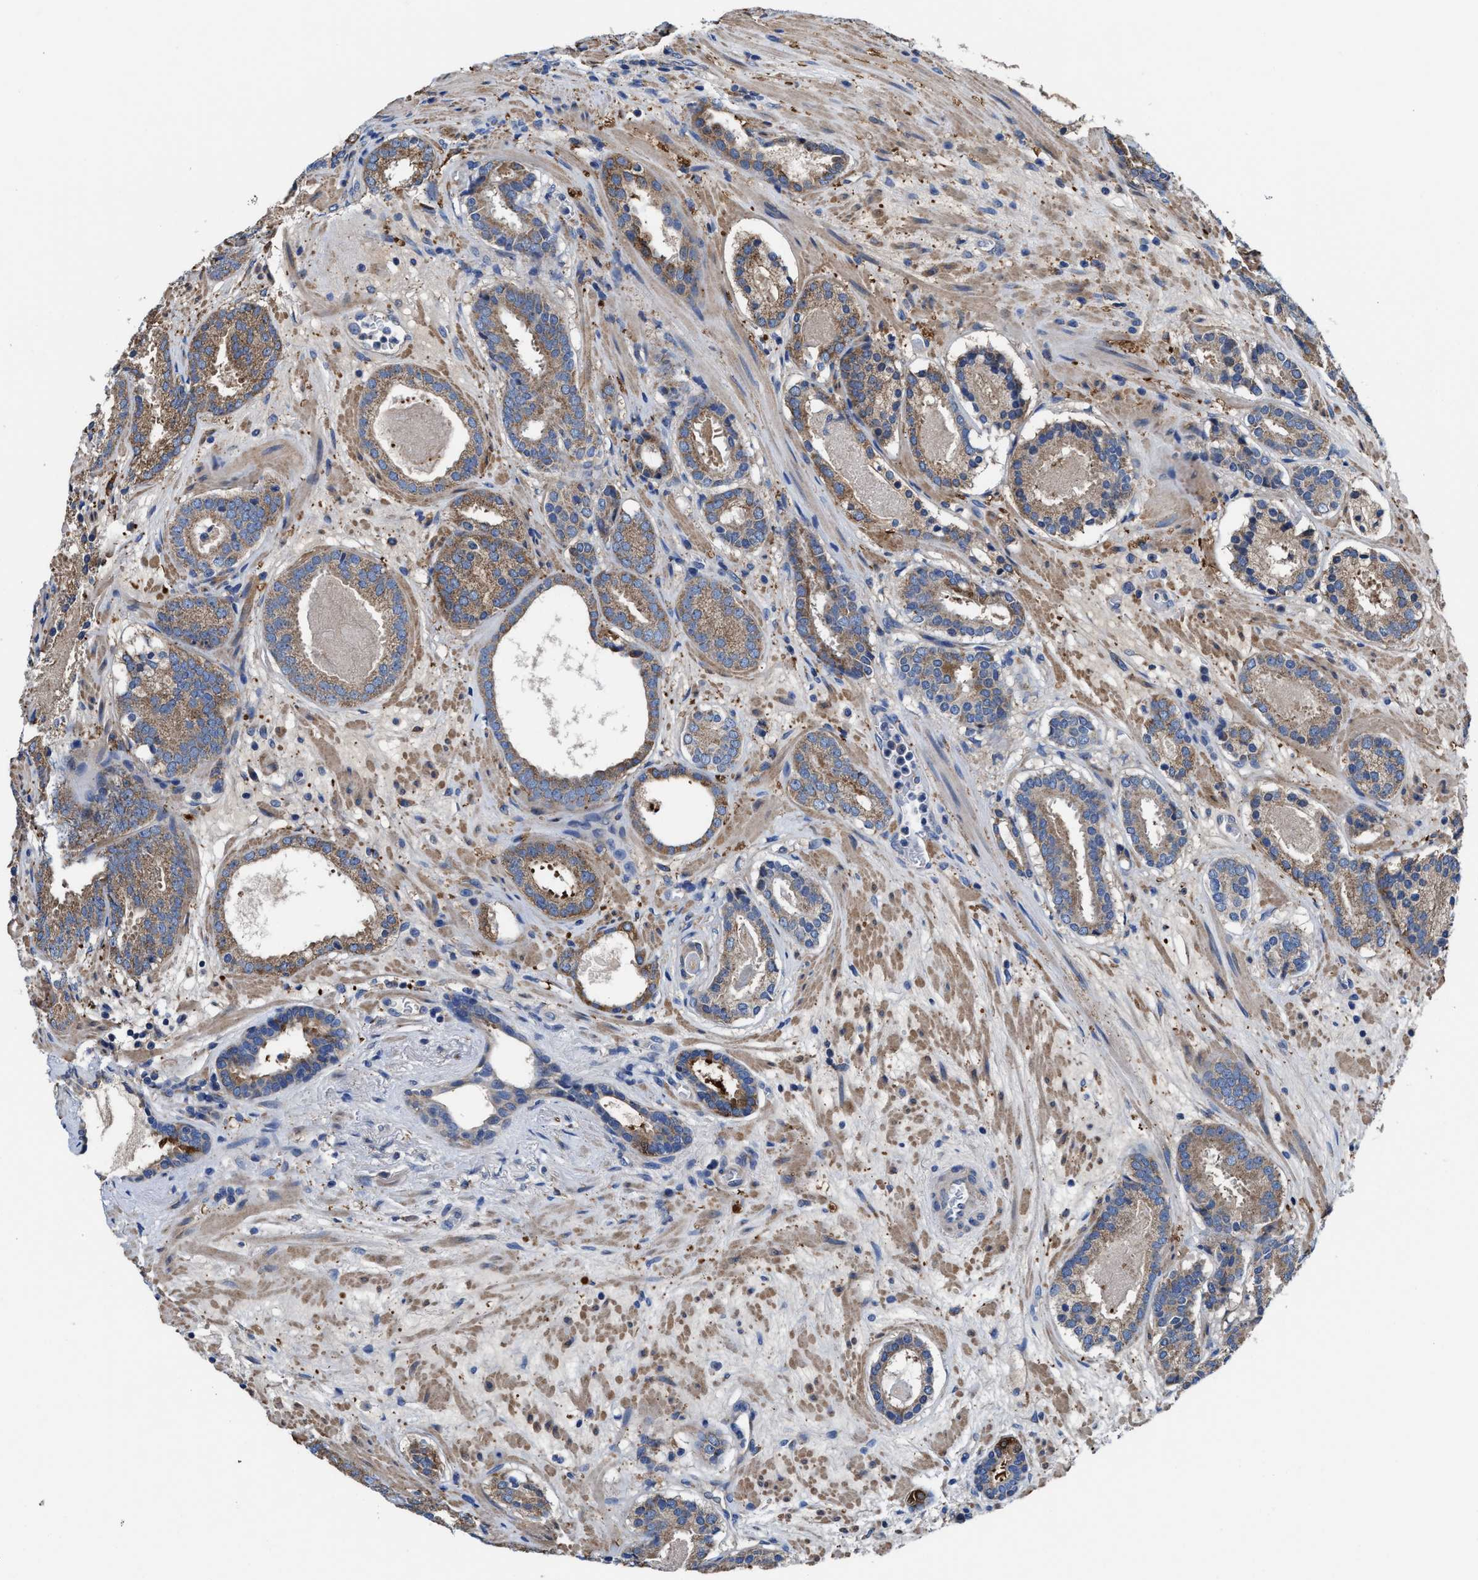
{"staining": {"intensity": "moderate", "quantity": ">75%", "location": "cytoplasmic/membranous"}, "tissue": "prostate cancer", "cell_type": "Tumor cells", "image_type": "cancer", "snomed": [{"axis": "morphology", "description": "Adenocarcinoma, Low grade"}, {"axis": "topography", "description": "Prostate"}], "caption": "Brown immunohistochemical staining in prostate cancer (low-grade adenocarcinoma) exhibits moderate cytoplasmic/membranous positivity in approximately >75% of tumor cells.", "gene": "TMEM30A", "patient": {"sex": "male", "age": 69}}